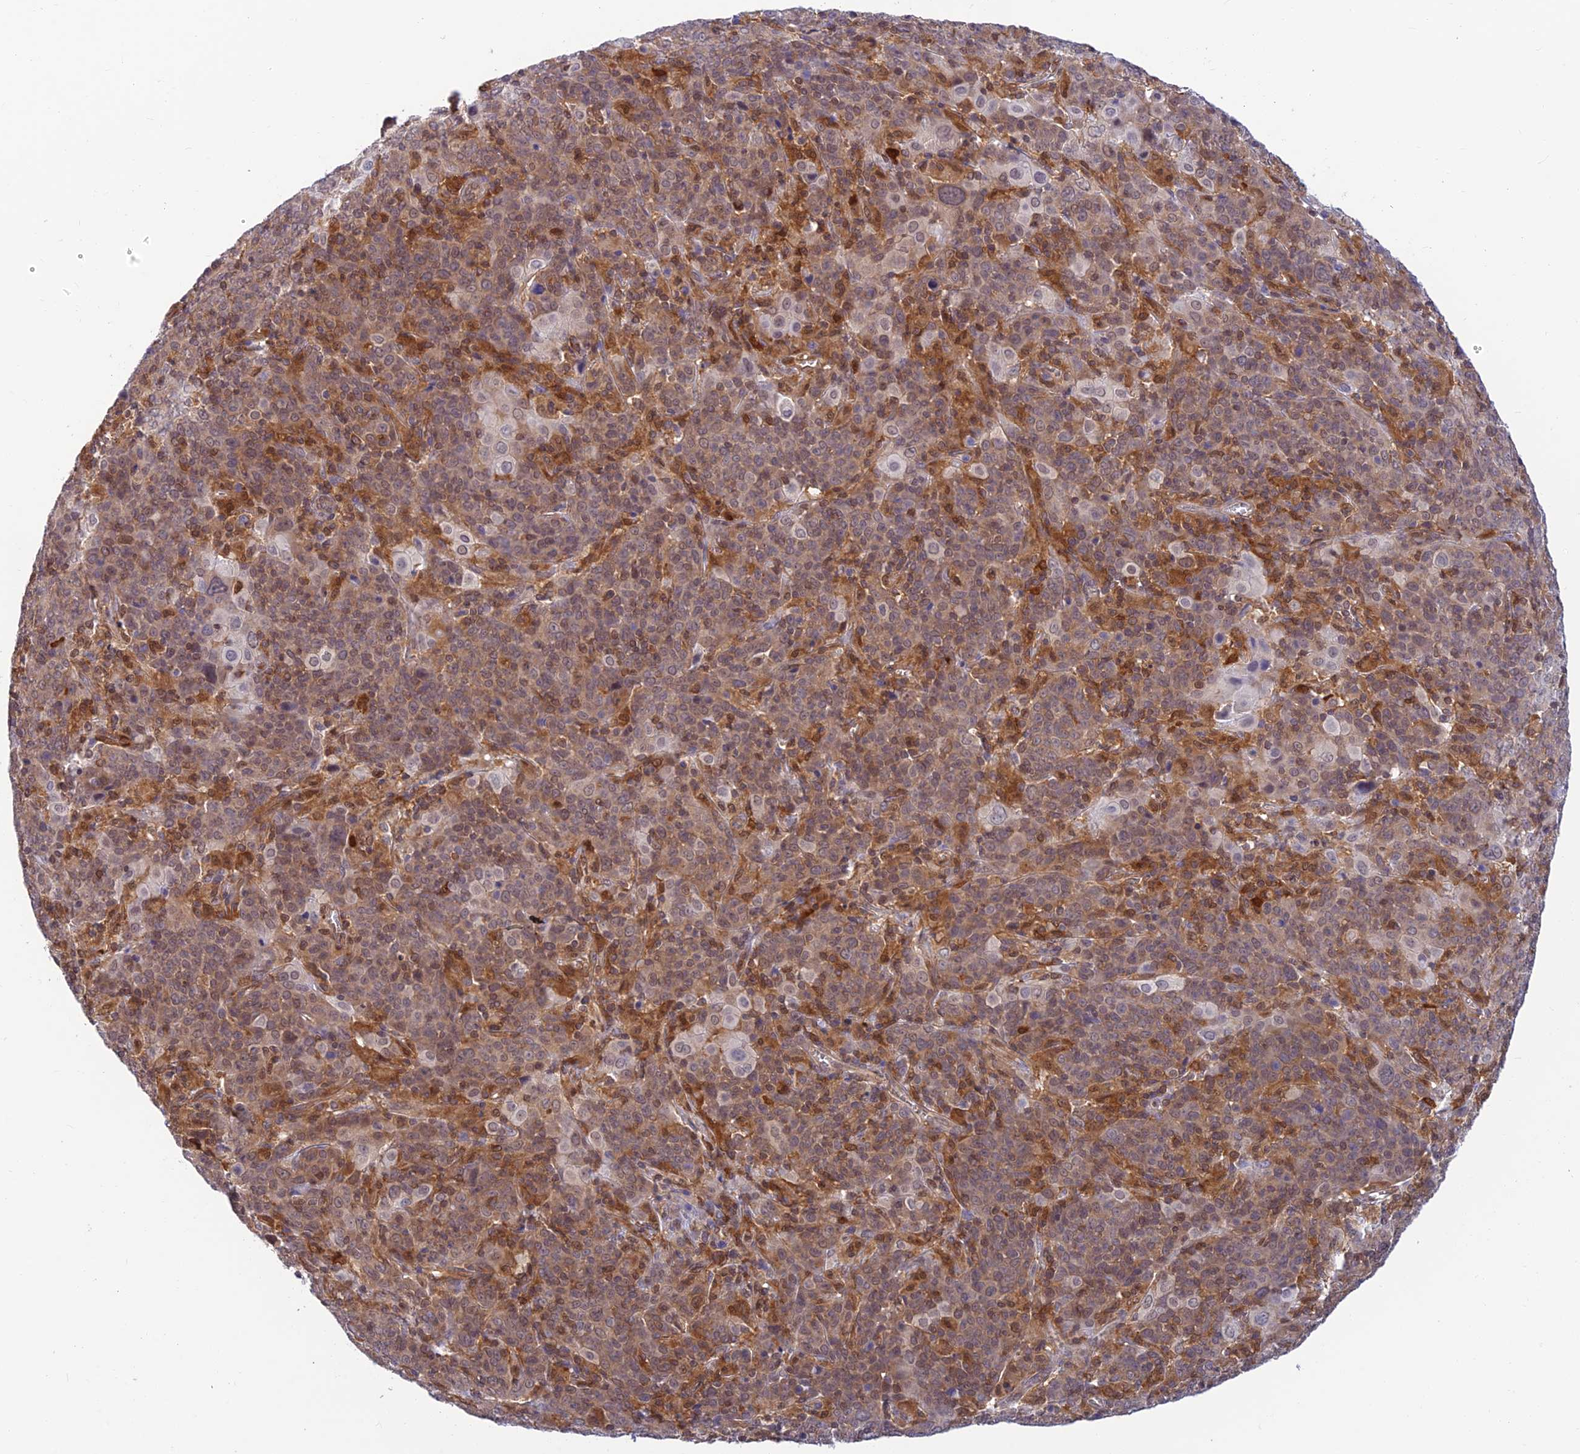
{"staining": {"intensity": "weak", "quantity": ">75%", "location": "cytoplasmic/membranous"}, "tissue": "cervical cancer", "cell_type": "Tumor cells", "image_type": "cancer", "snomed": [{"axis": "morphology", "description": "Squamous cell carcinoma, NOS"}, {"axis": "topography", "description": "Cervix"}], "caption": "DAB (3,3'-diaminobenzidine) immunohistochemical staining of cervical cancer displays weak cytoplasmic/membranous protein positivity in about >75% of tumor cells.", "gene": "LYSMD2", "patient": {"sex": "female", "age": 67}}